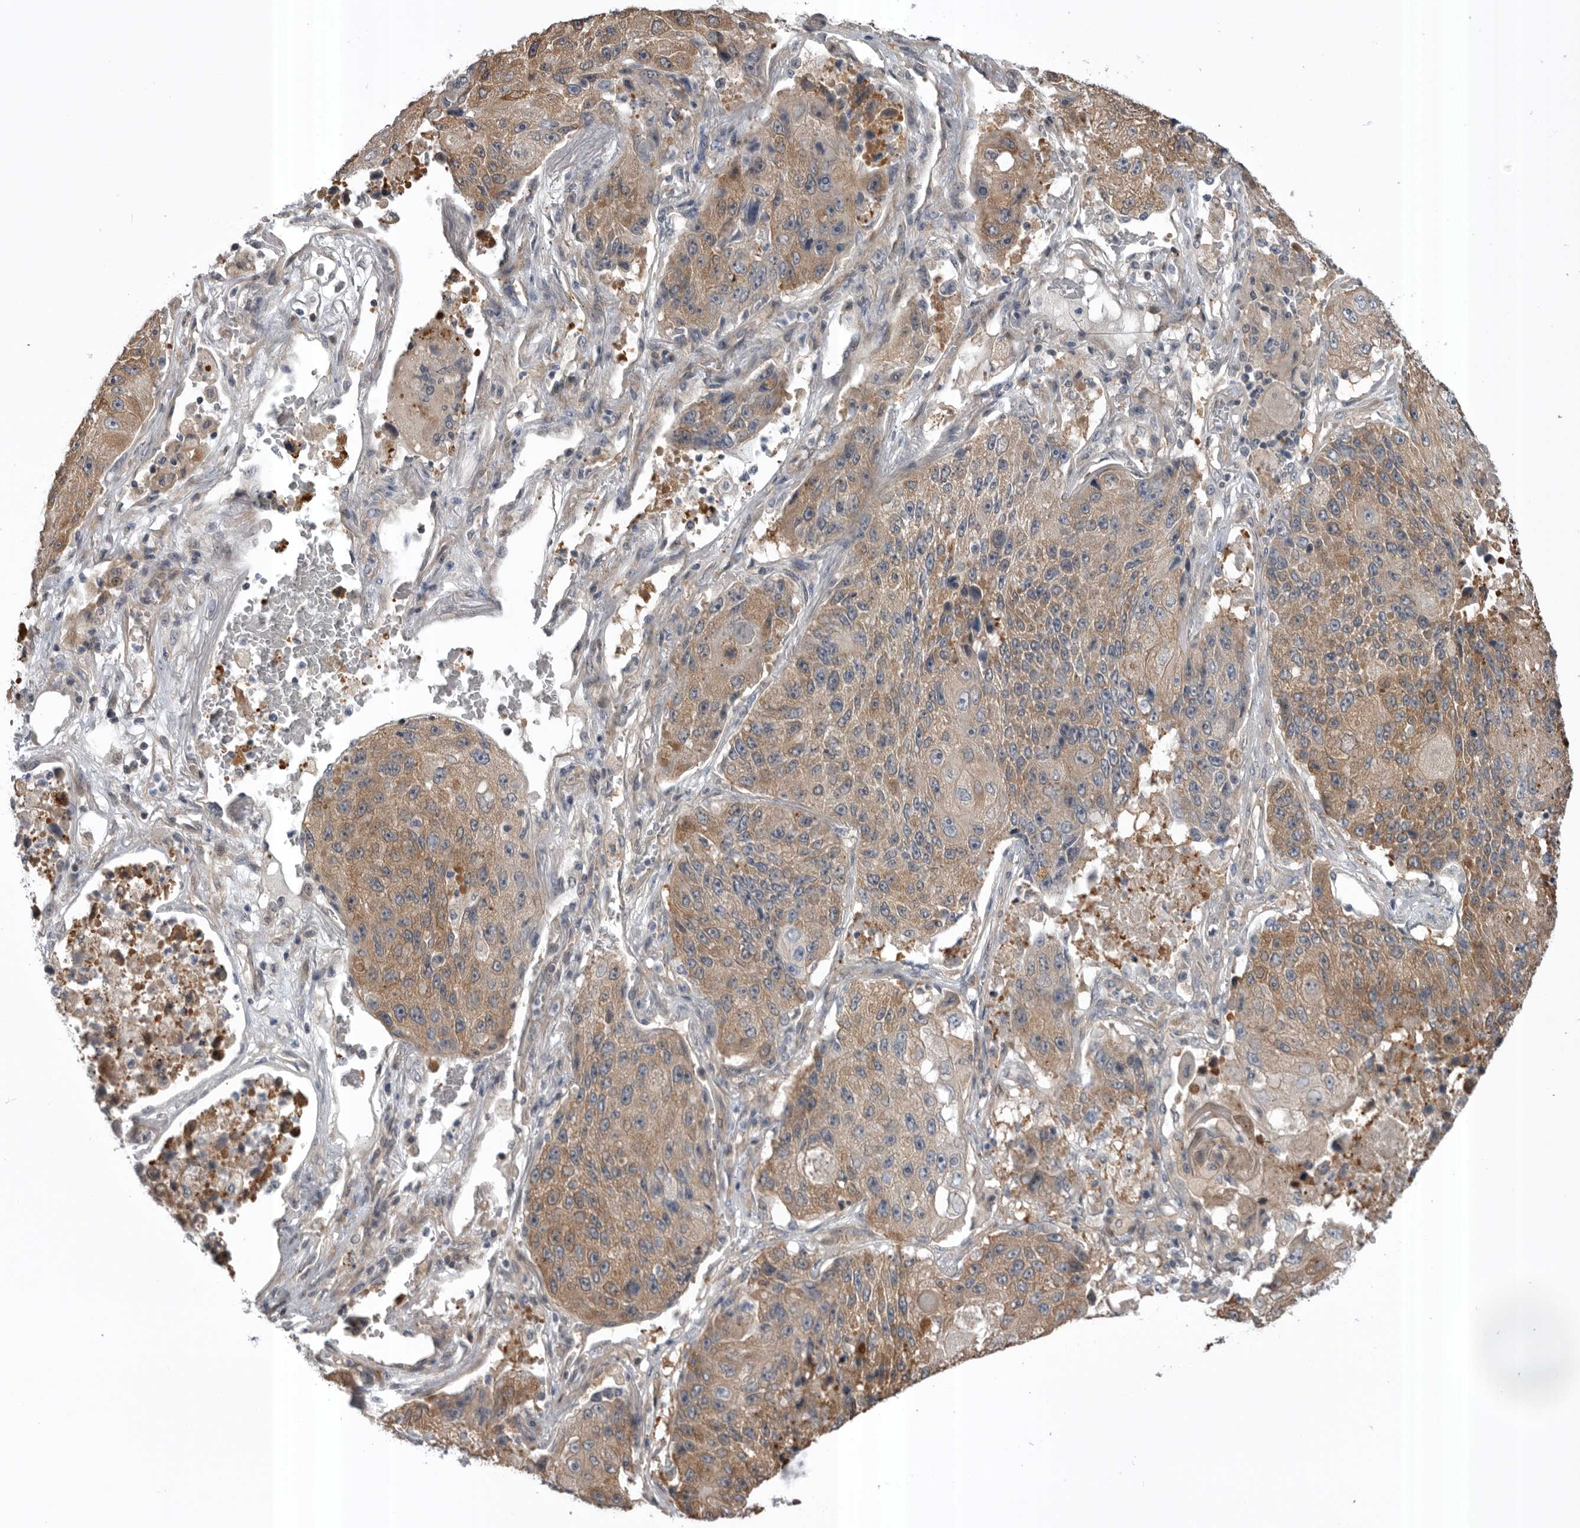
{"staining": {"intensity": "moderate", "quantity": ">75%", "location": "cytoplasmic/membranous"}, "tissue": "lung cancer", "cell_type": "Tumor cells", "image_type": "cancer", "snomed": [{"axis": "morphology", "description": "Squamous cell carcinoma, NOS"}, {"axis": "topography", "description": "Lung"}], "caption": "Moderate cytoplasmic/membranous protein staining is present in approximately >75% of tumor cells in lung cancer (squamous cell carcinoma).", "gene": "RAB3GAP2", "patient": {"sex": "male", "age": 61}}